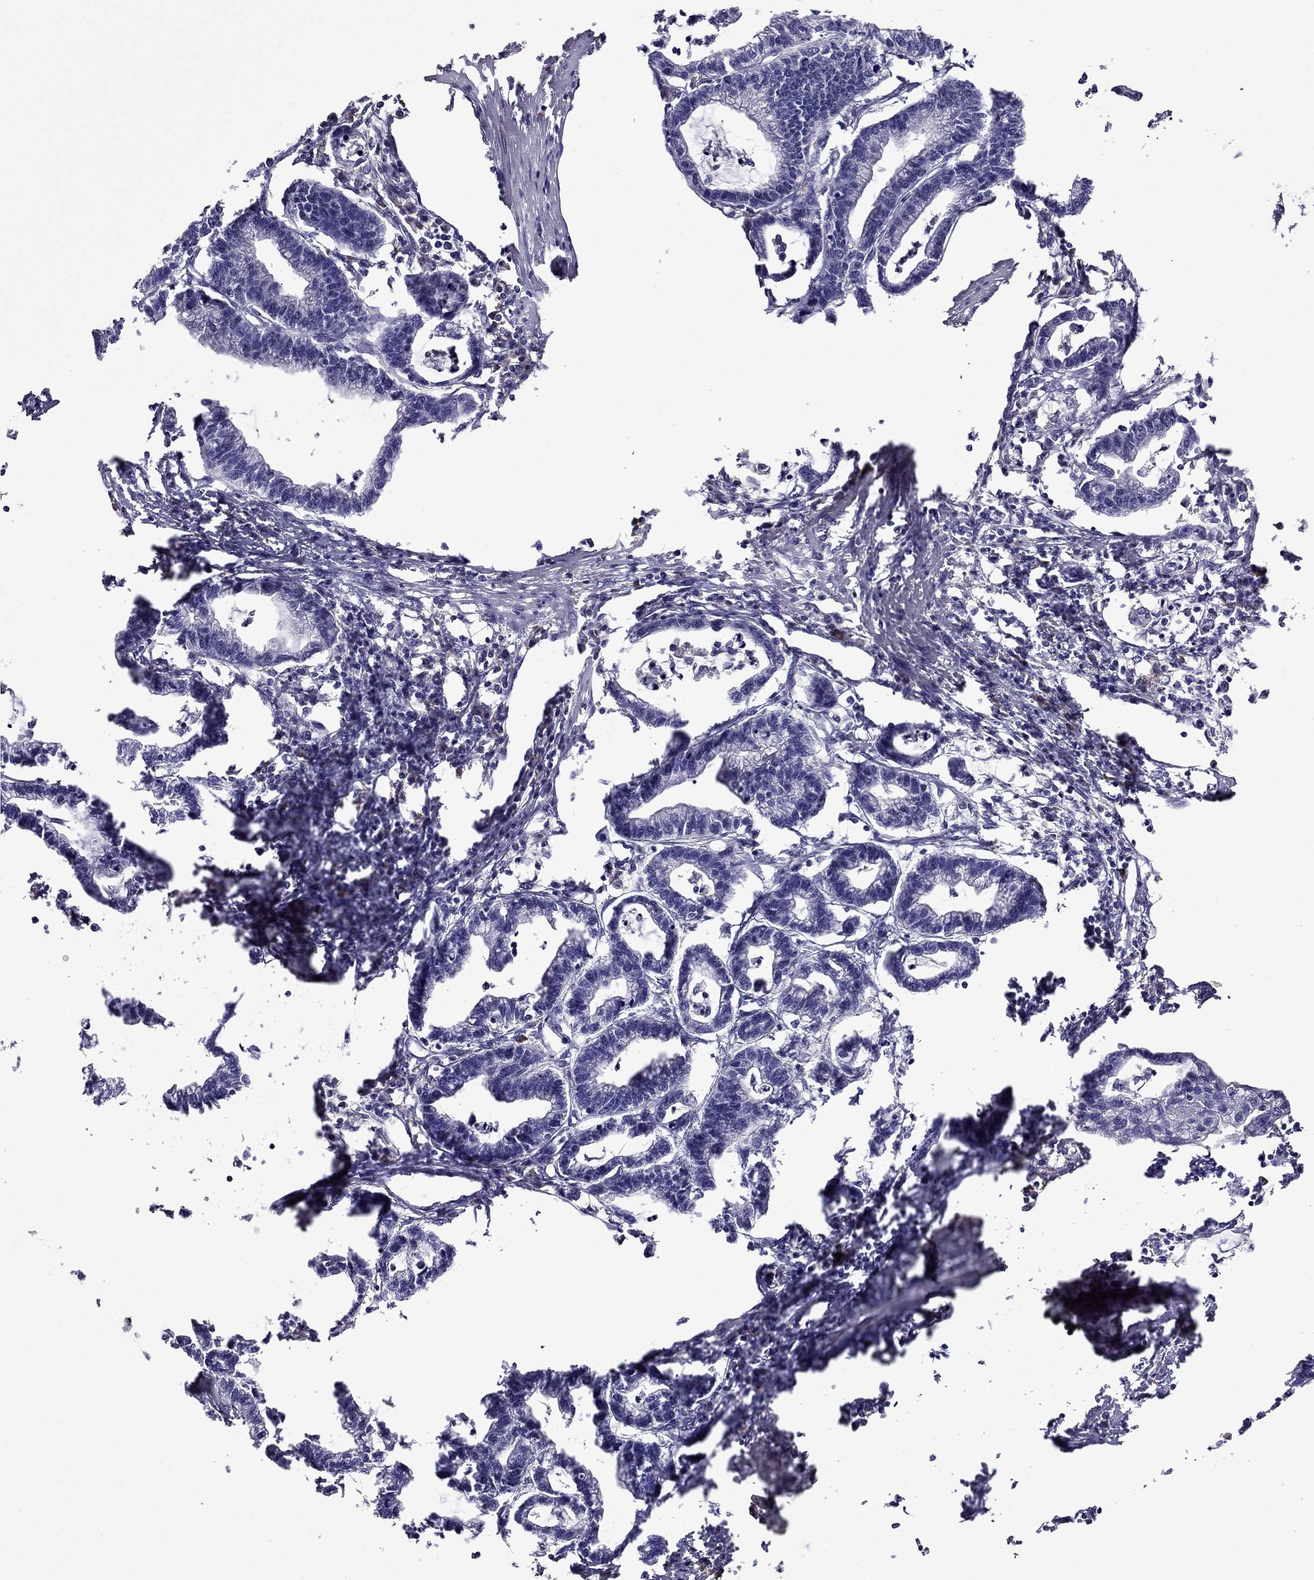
{"staining": {"intensity": "negative", "quantity": "none", "location": "none"}, "tissue": "stomach cancer", "cell_type": "Tumor cells", "image_type": "cancer", "snomed": [{"axis": "morphology", "description": "Adenocarcinoma, NOS"}, {"axis": "topography", "description": "Stomach"}], "caption": "Immunohistochemistry image of neoplastic tissue: human stomach cancer (adenocarcinoma) stained with DAB (3,3'-diaminobenzidine) demonstrates no significant protein positivity in tumor cells.", "gene": "TSSK4", "patient": {"sex": "male", "age": 83}}